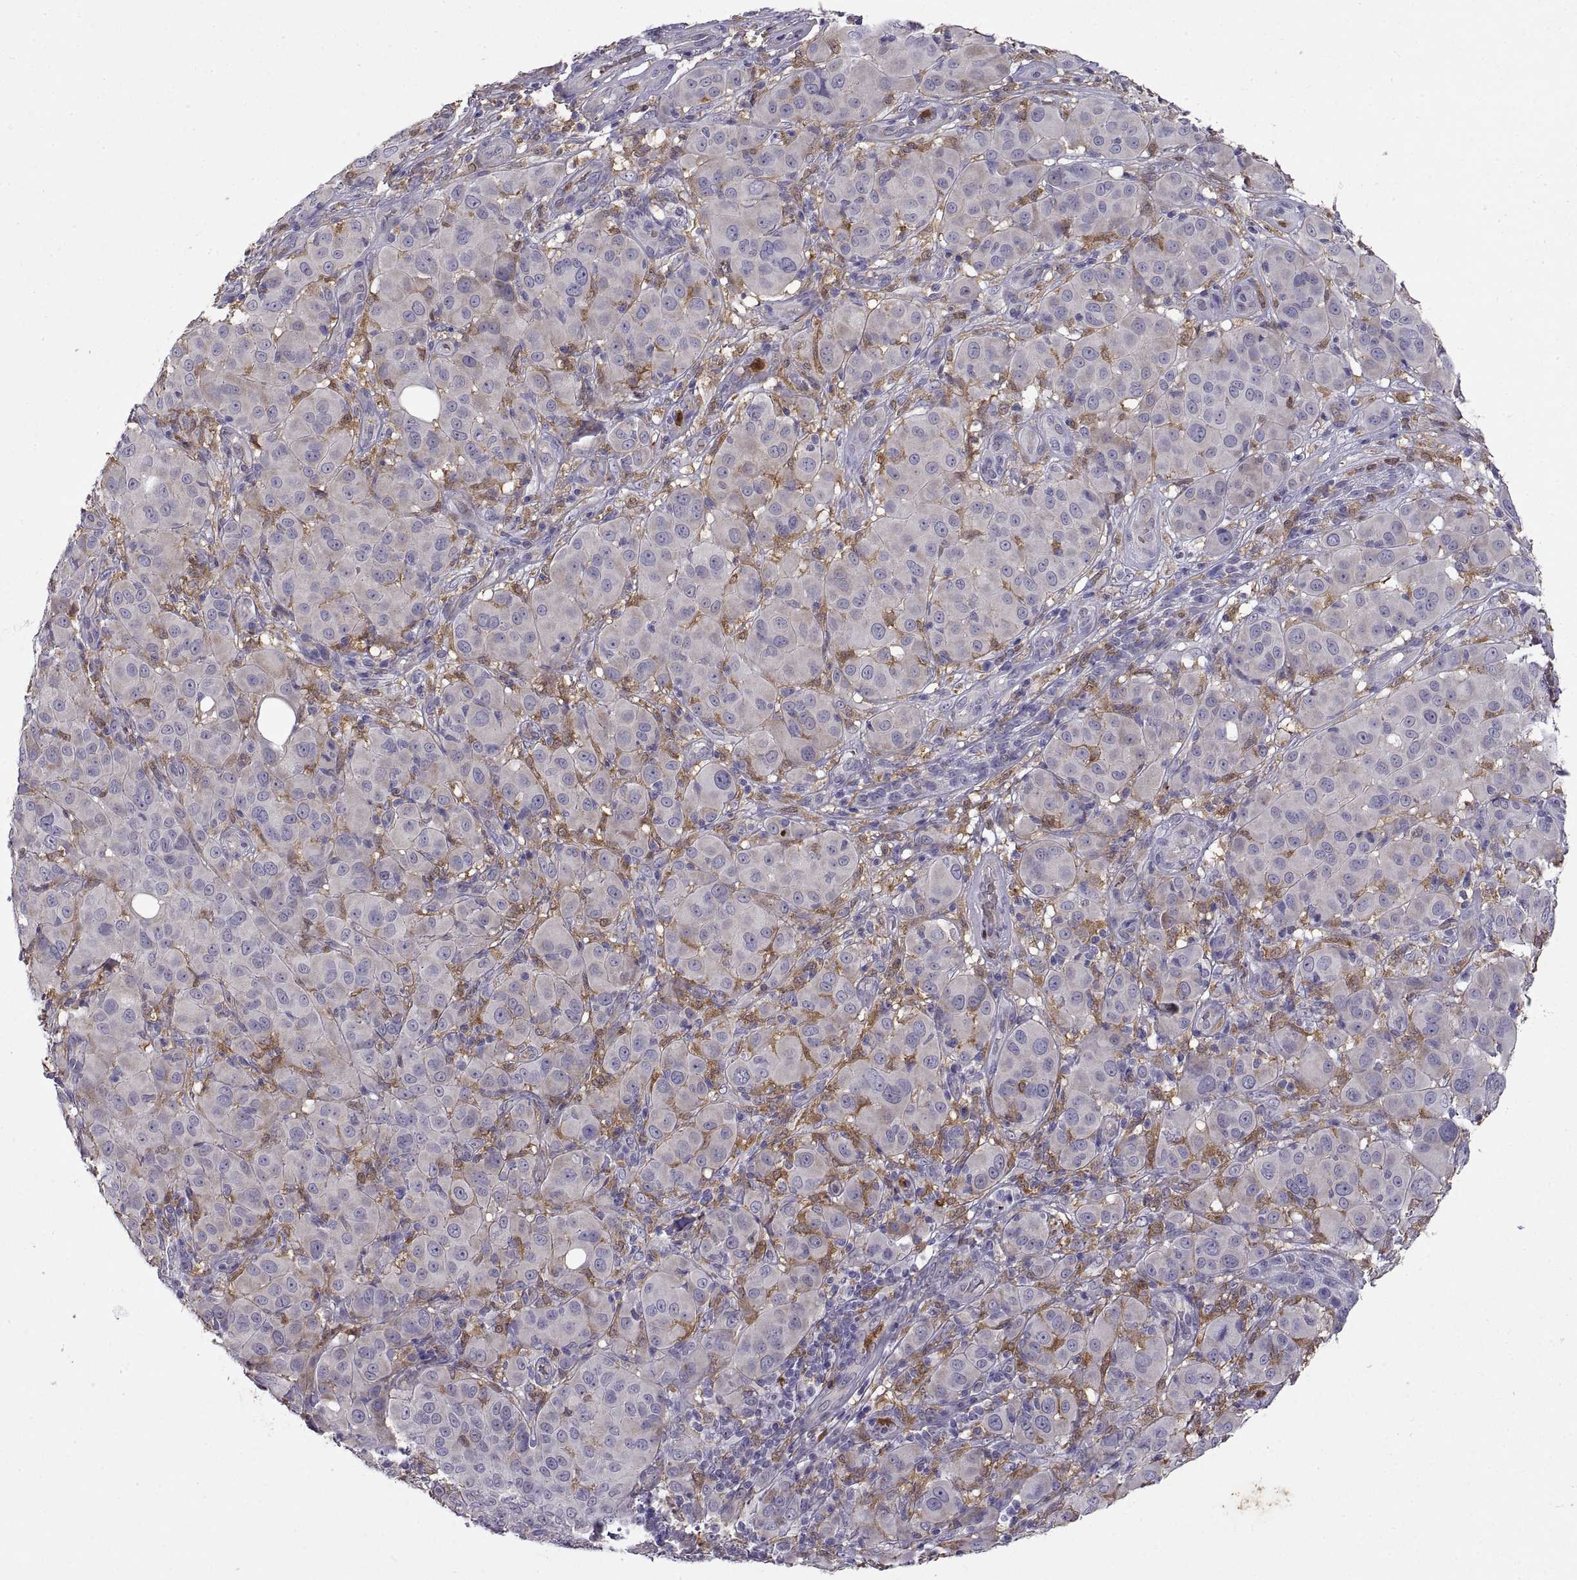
{"staining": {"intensity": "negative", "quantity": "none", "location": "none"}, "tissue": "melanoma", "cell_type": "Tumor cells", "image_type": "cancer", "snomed": [{"axis": "morphology", "description": "Malignant melanoma, NOS"}, {"axis": "topography", "description": "Skin"}], "caption": "An immunohistochemistry (IHC) image of melanoma is shown. There is no staining in tumor cells of melanoma.", "gene": "DOK3", "patient": {"sex": "female", "age": 87}}